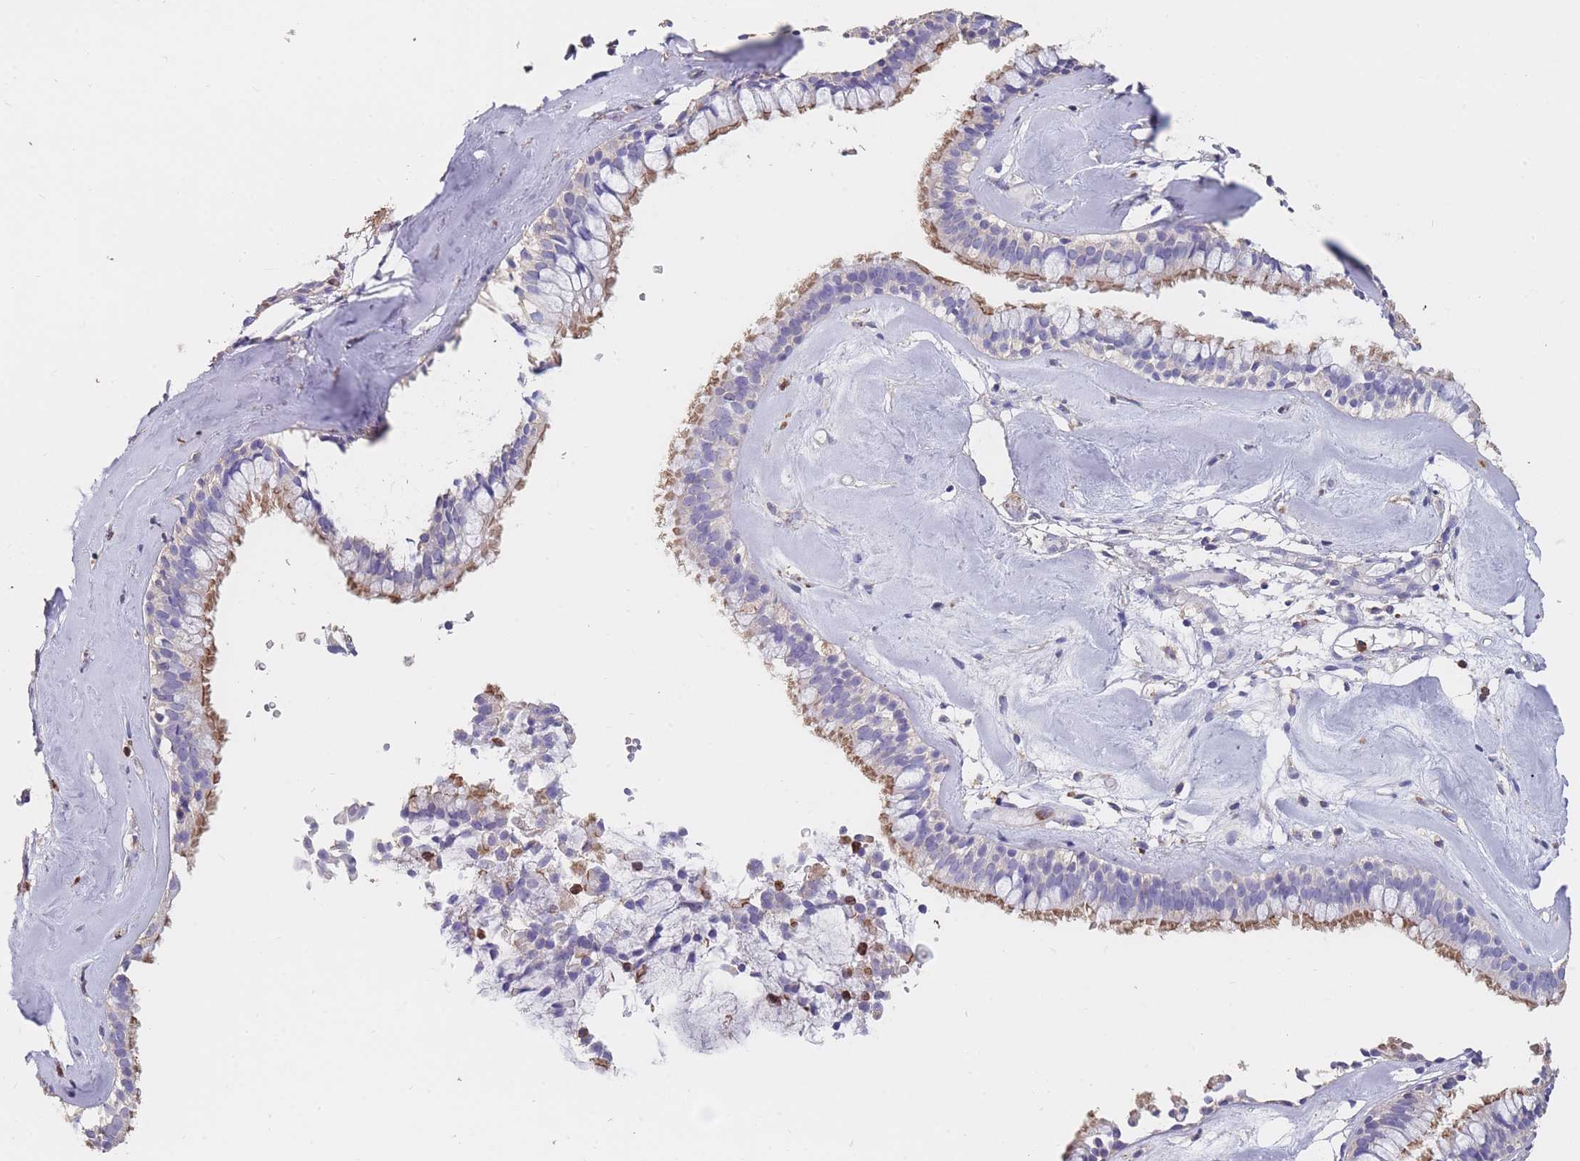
{"staining": {"intensity": "moderate", "quantity": "<25%", "location": "cytoplasmic/membranous"}, "tissue": "nasopharynx", "cell_type": "Respiratory epithelial cells", "image_type": "normal", "snomed": [{"axis": "morphology", "description": "Normal tissue, NOS"}, {"axis": "topography", "description": "Nasopharynx"}], "caption": "This micrograph reveals IHC staining of unremarkable human nasopharynx, with low moderate cytoplasmic/membranous positivity in approximately <25% of respiratory epithelial cells.", "gene": "CLEC12A", "patient": {"sex": "male", "age": 65}}